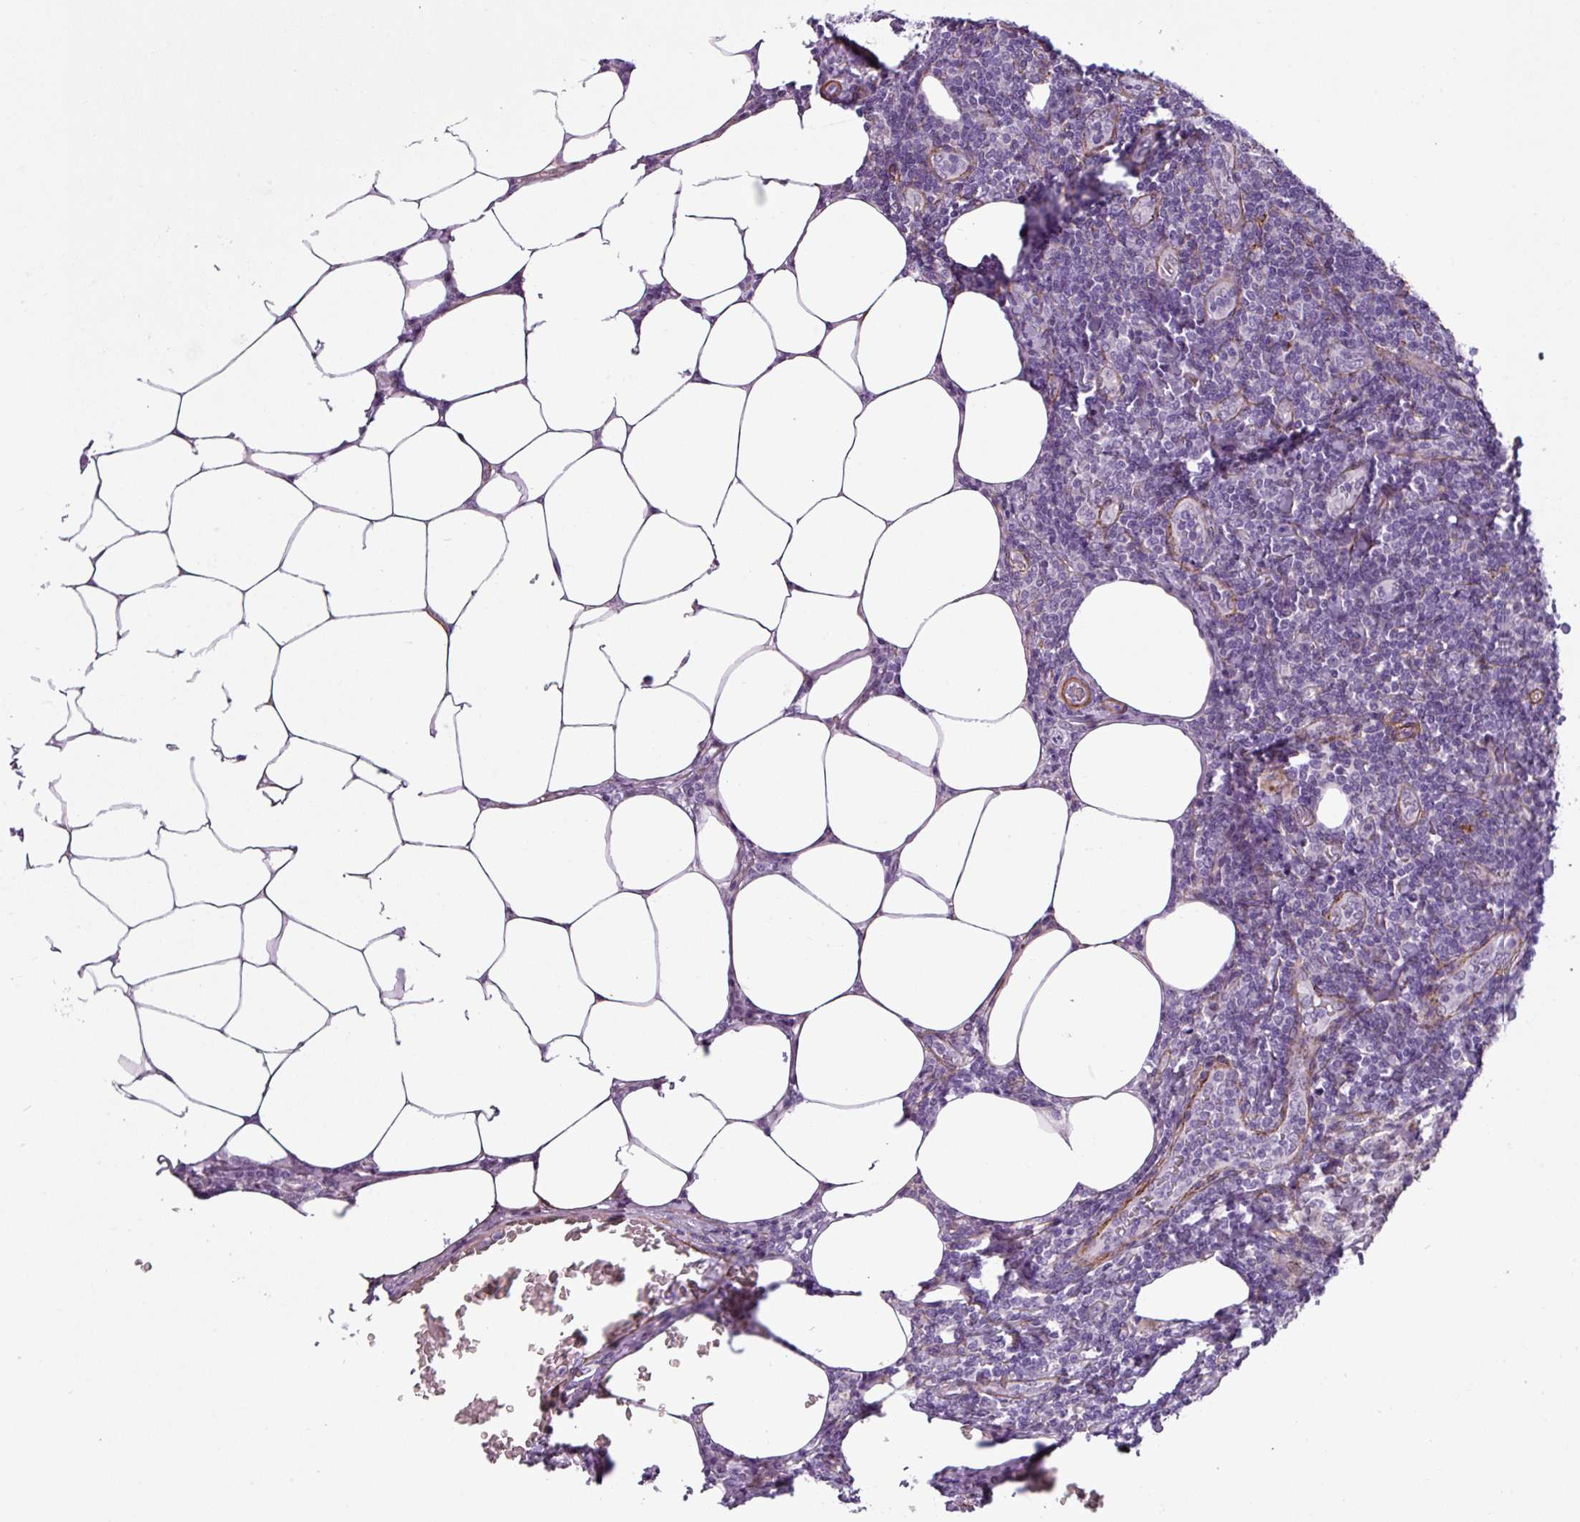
{"staining": {"intensity": "weak", "quantity": "<25%", "location": "cytoplasmic/membranous,nuclear"}, "tissue": "lymph node", "cell_type": "Germinal center cells", "image_type": "normal", "snomed": [{"axis": "morphology", "description": "Normal tissue, NOS"}, {"axis": "topography", "description": "Lymph node"}], "caption": "High power microscopy photomicrograph of an immunohistochemistry photomicrograph of normal lymph node, revealing no significant positivity in germinal center cells.", "gene": "ATP10A", "patient": {"sex": "female", "age": 59}}